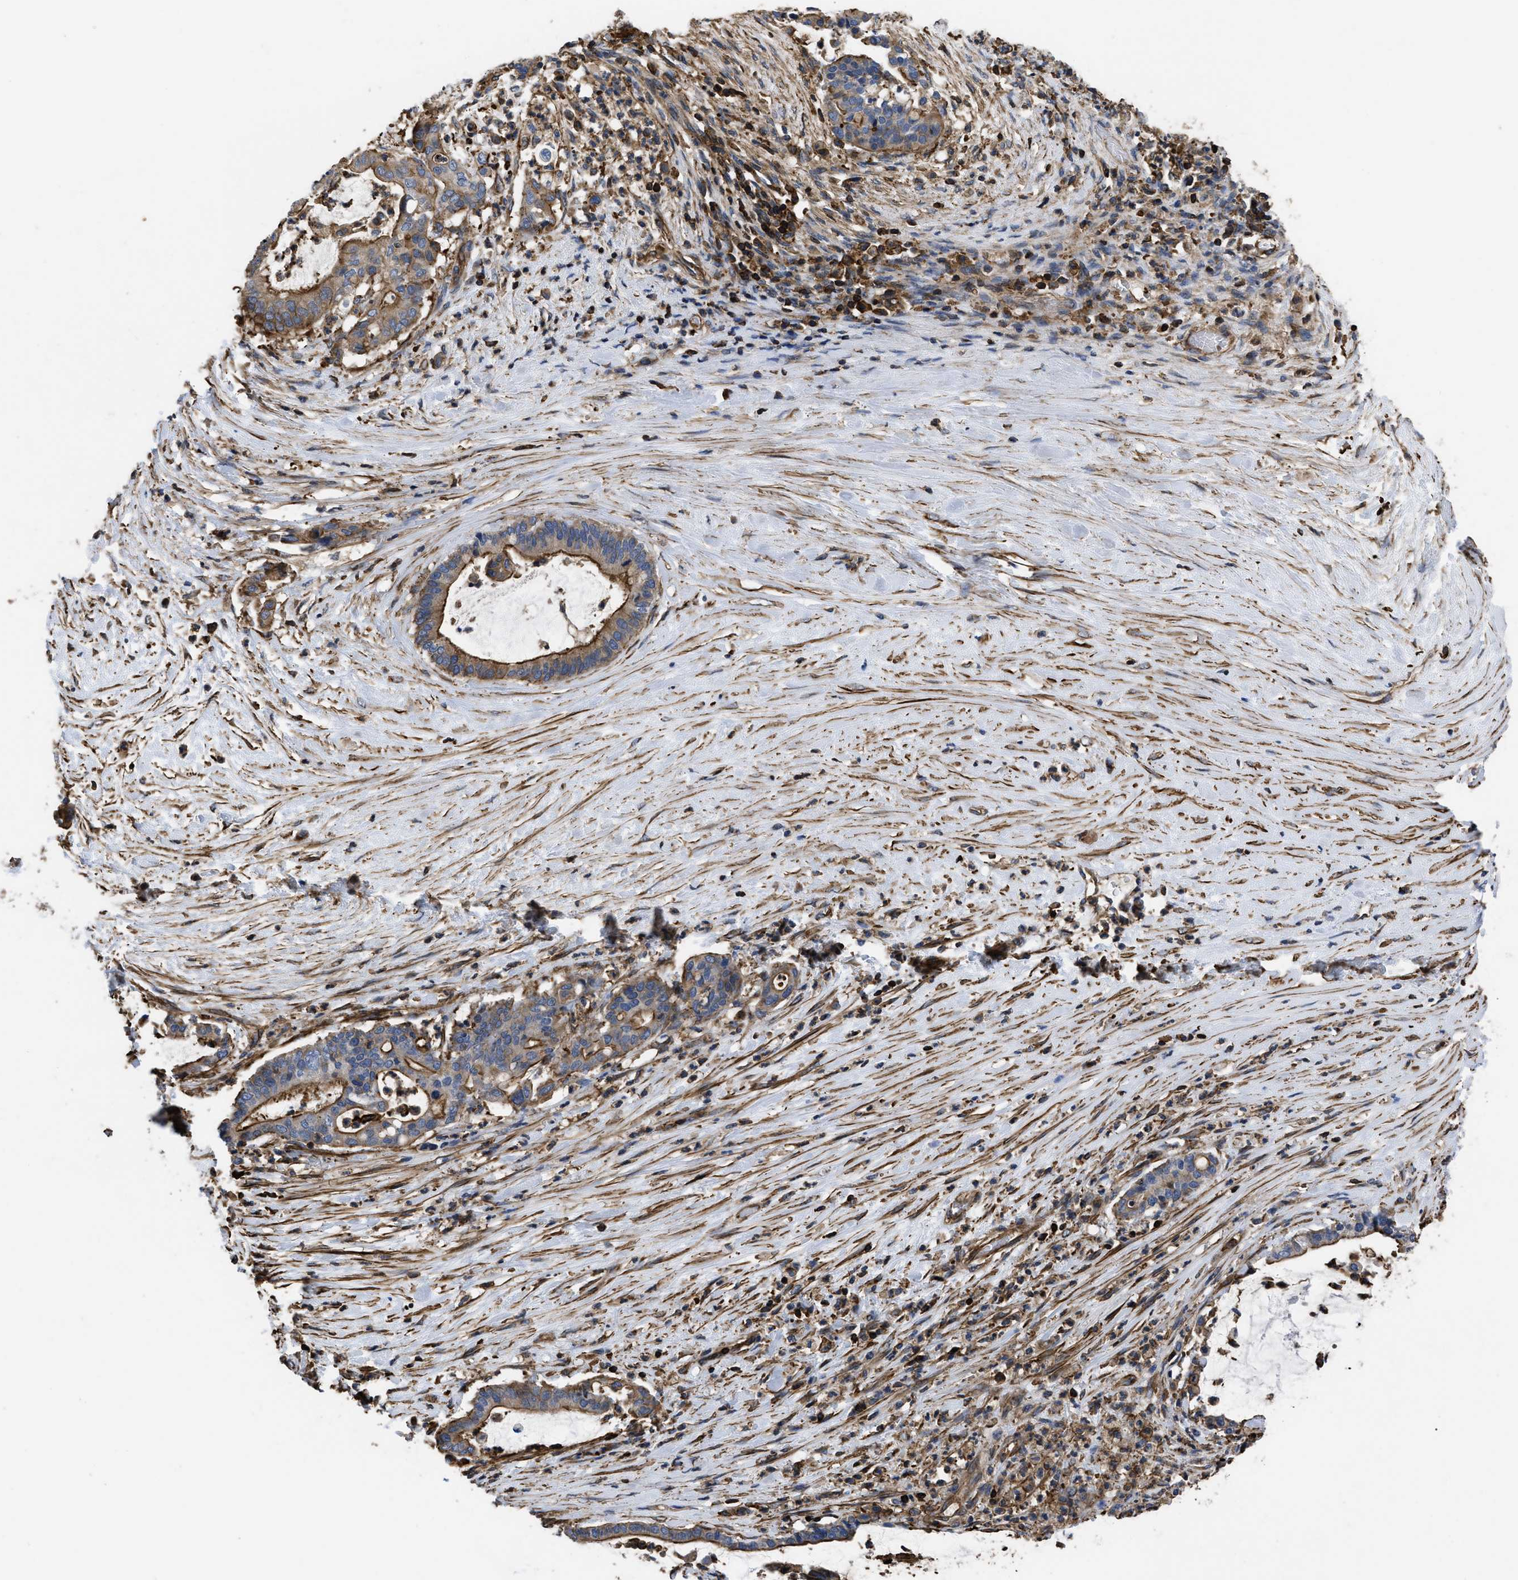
{"staining": {"intensity": "moderate", "quantity": ">75%", "location": "cytoplasmic/membranous"}, "tissue": "pancreatic cancer", "cell_type": "Tumor cells", "image_type": "cancer", "snomed": [{"axis": "morphology", "description": "Adenocarcinoma, NOS"}, {"axis": "topography", "description": "Pancreas"}], "caption": "Immunohistochemical staining of human pancreatic adenocarcinoma displays medium levels of moderate cytoplasmic/membranous protein staining in about >75% of tumor cells.", "gene": "SCUBE2", "patient": {"sex": "male", "age": 41}}